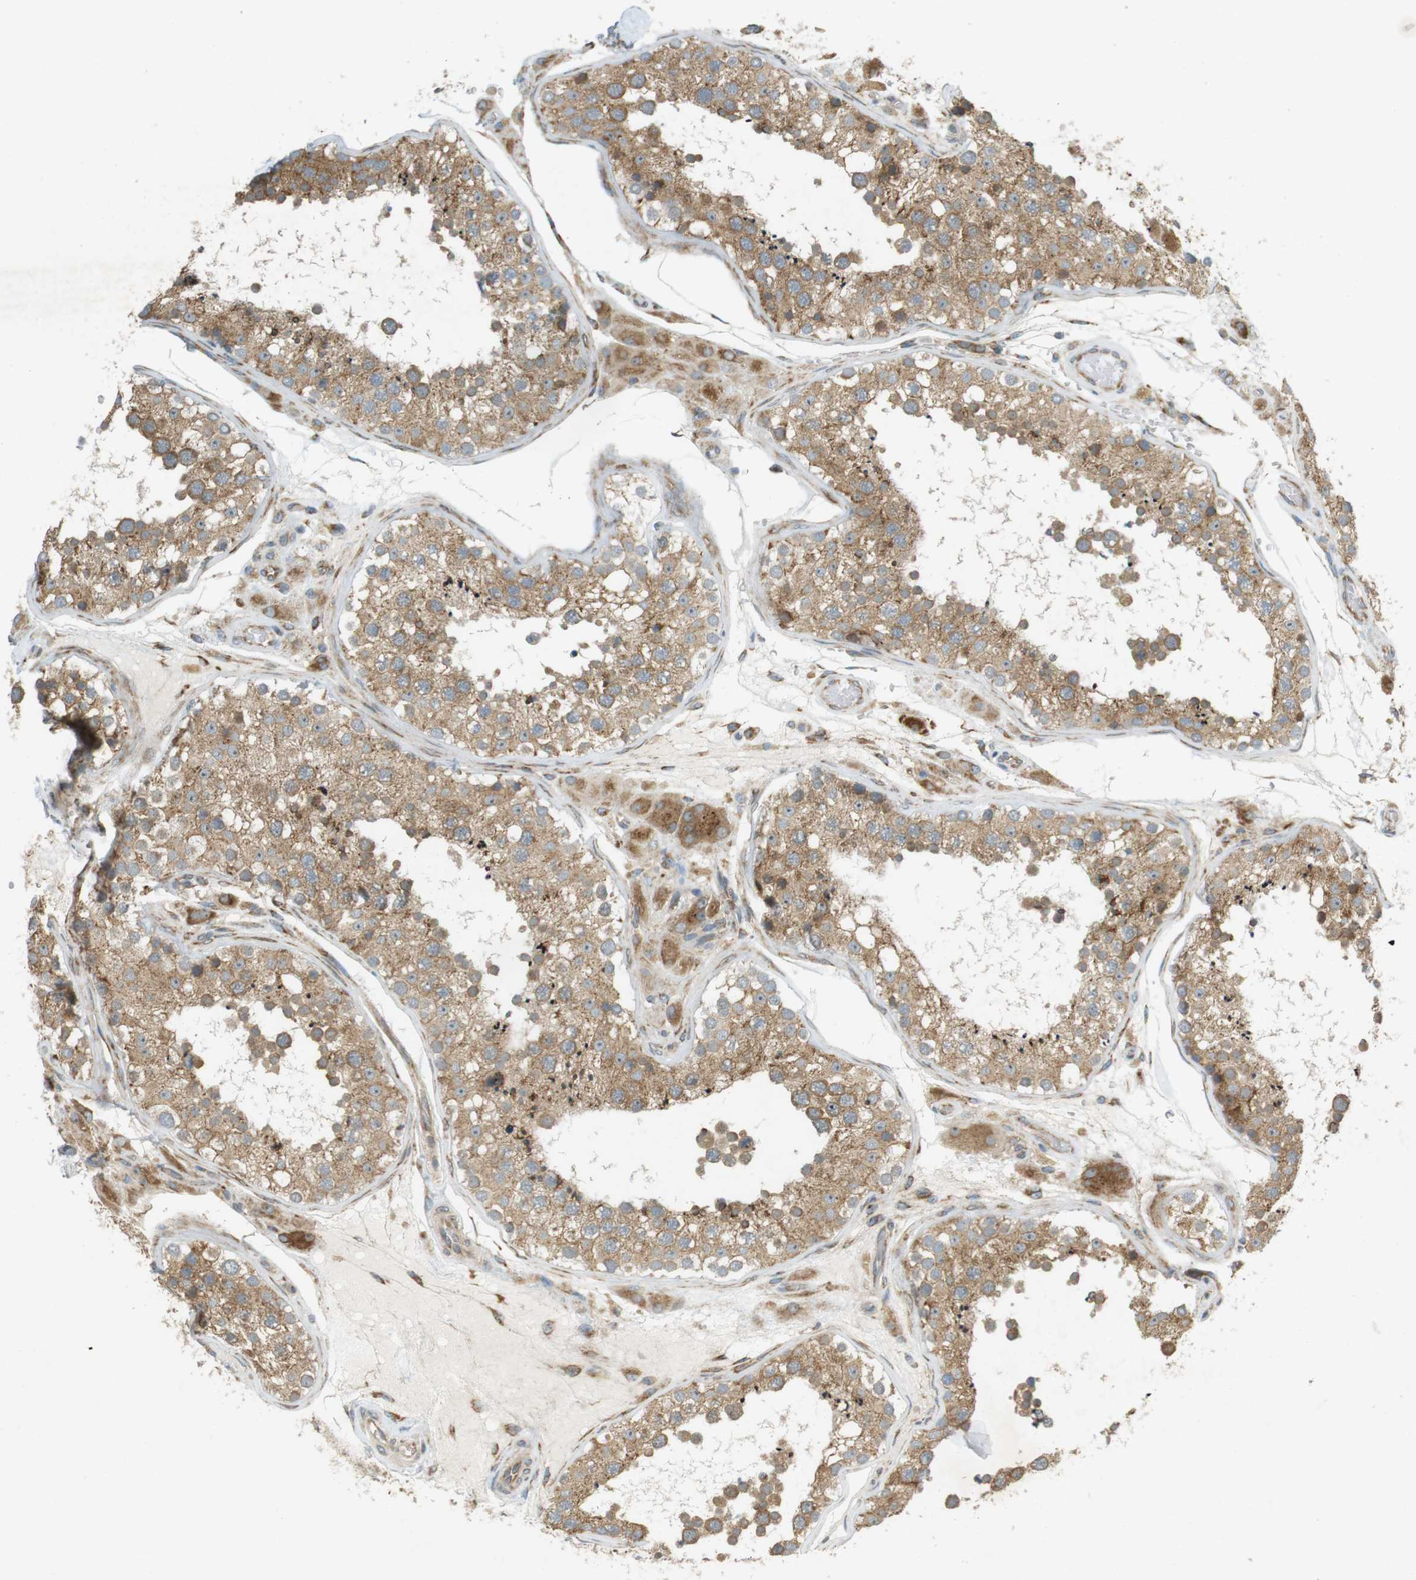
{"staining": {"intensity": "moderate", "quantity": ">75%", "location": "cytoplasmic/membranous"}, "tissue": "testis", "cell_type": "Cells in seminiferous ducts", "image_type": "normal", "snomed": [{"axis": "morphology", "description": "Normal tissue, NOS"}, {"axis": "topography", "description": "Testis"}], "caption": "A brown stain shows moderate cytoplasmic/membranous staining of a protein in cells in seminiferous ducts of unremarkable human testis. Nuclei are stained in blue.", "gene": "SLC41A1", "patient": {"sex": "male", "age": 26}}